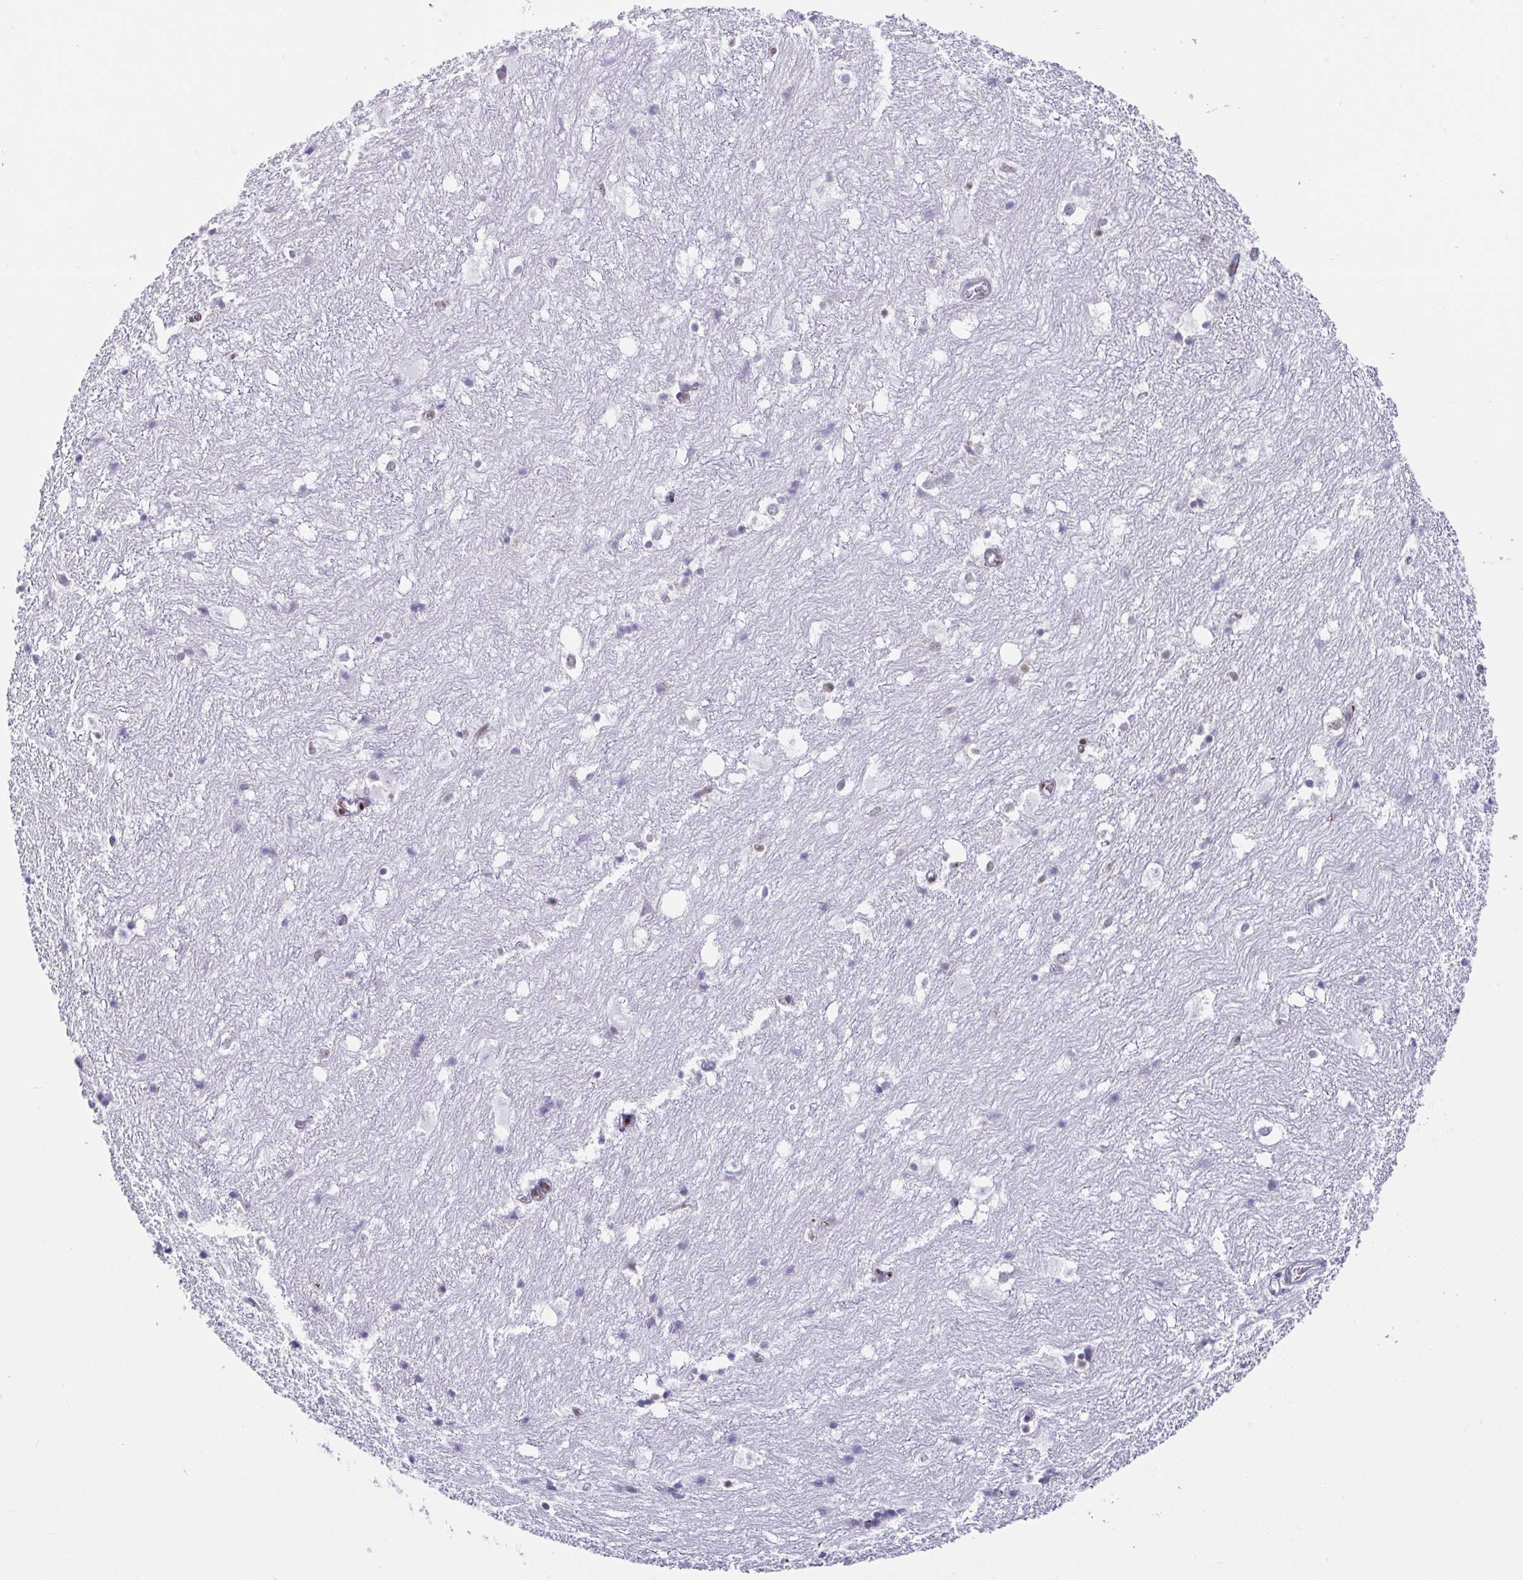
{"staining": {"intensity": "negative", "quantity": "none", "location": "none"}, "tissue": "hippocampus", "cell_type": "Glial cells", "image_type": "normal", "snomed": [{"axis": "morphology", "description": "Normal tissue, NOS"}, {"axis": "topography", "description": "Hippocampus"}], "caption": "Protein analysis of unremarkable hippocampus reveals no significant staining in glial cells.", "gene": "EWSR1", "patient": {"sex": "female", "age": 52}}